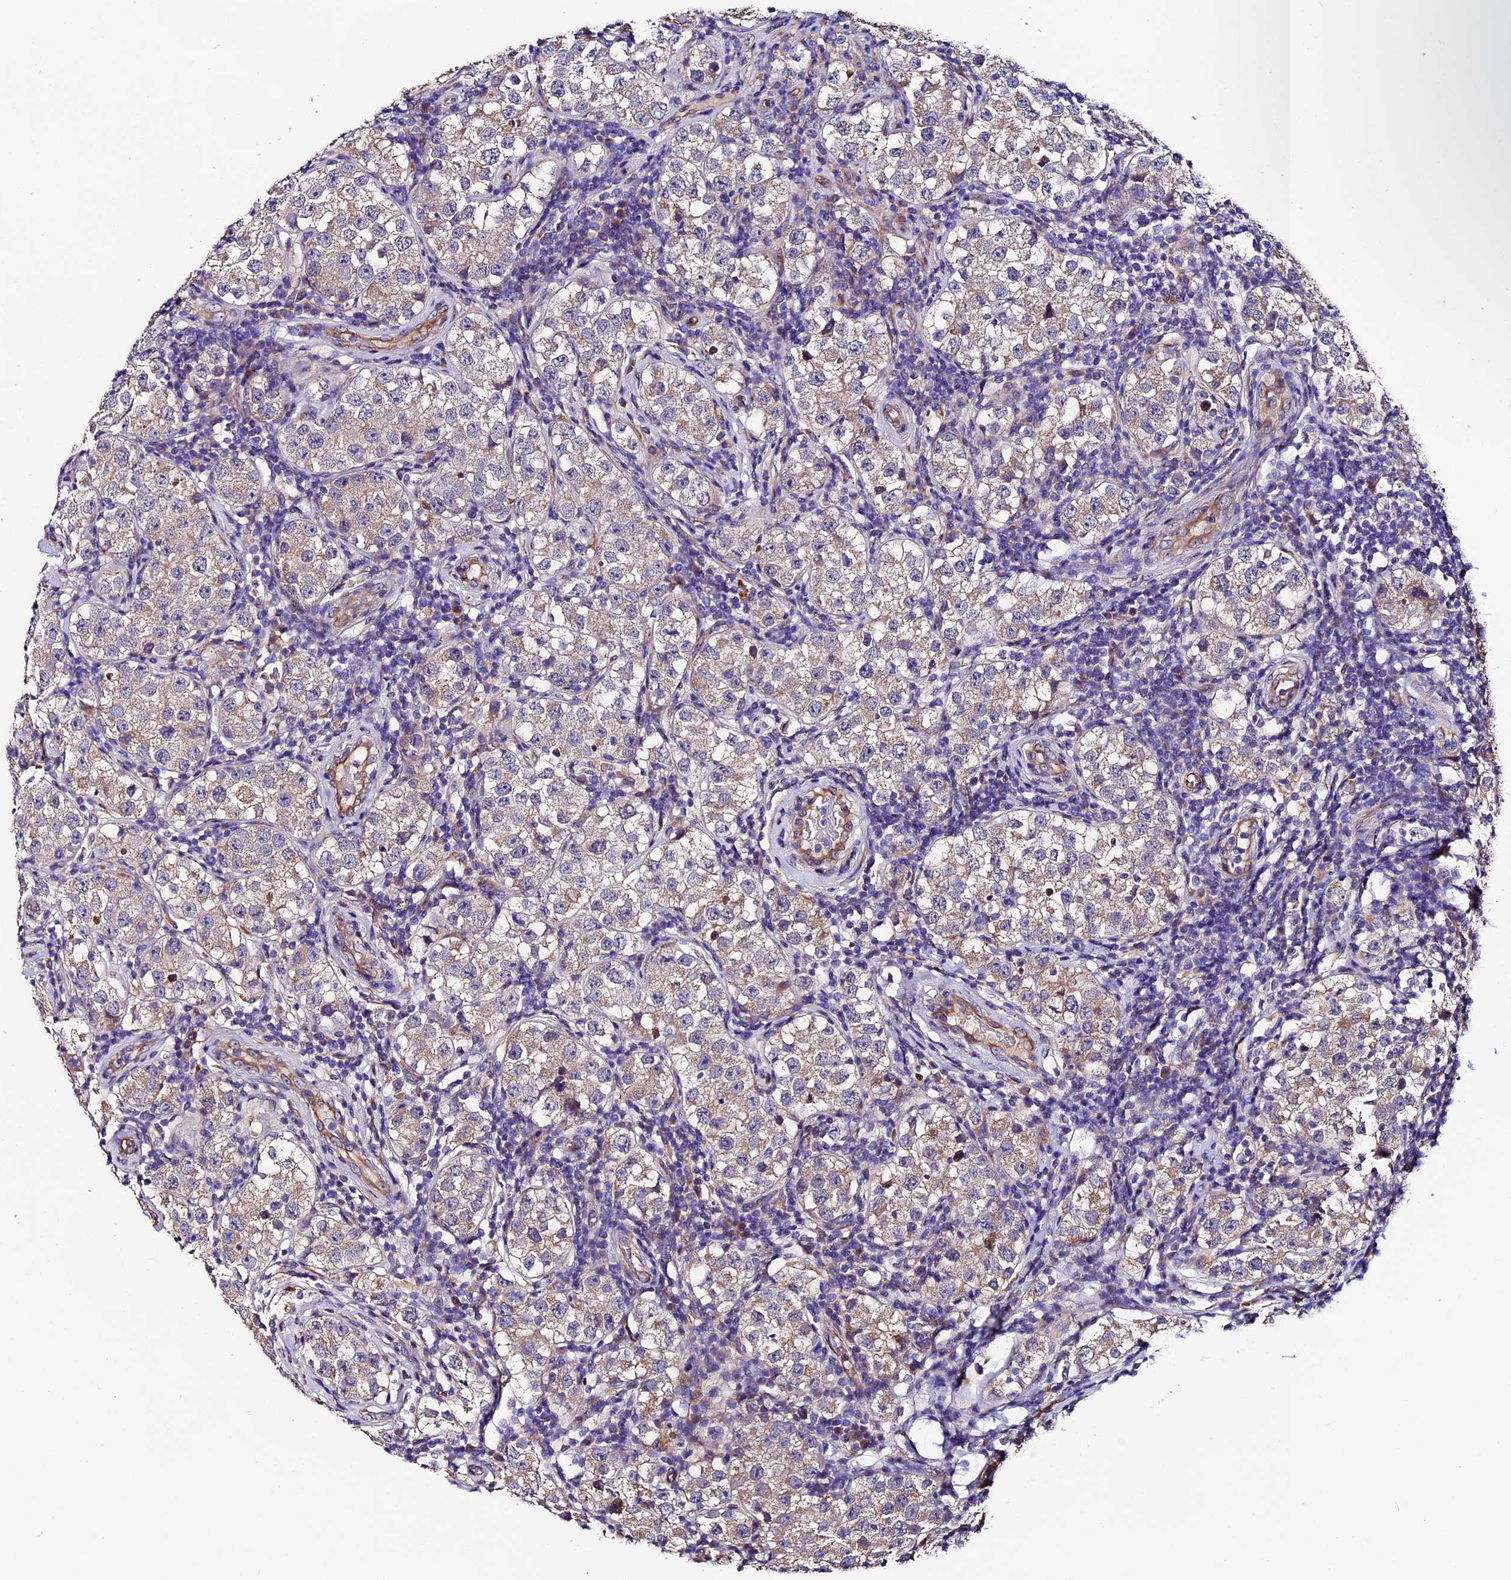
{"staining": {"intensity": "weak", "quantity": "<25%", "location": "cytoplasmic/membranous"}, "tissue": "testis cancer", "cell_type": "Tumor cells", "image_type": "cancer", "snomed": [{"axis": "morphology", "description": "Seminoma, NOS"}, {"axis": "topography", "description": "Testis"}], "caption": "Immunohistochemistry (IHC) of testis cancer (seminoma) displays no expression in tumor cells.", "gene": "CLN5", "patient": {"sex": "male", "age": 34}}